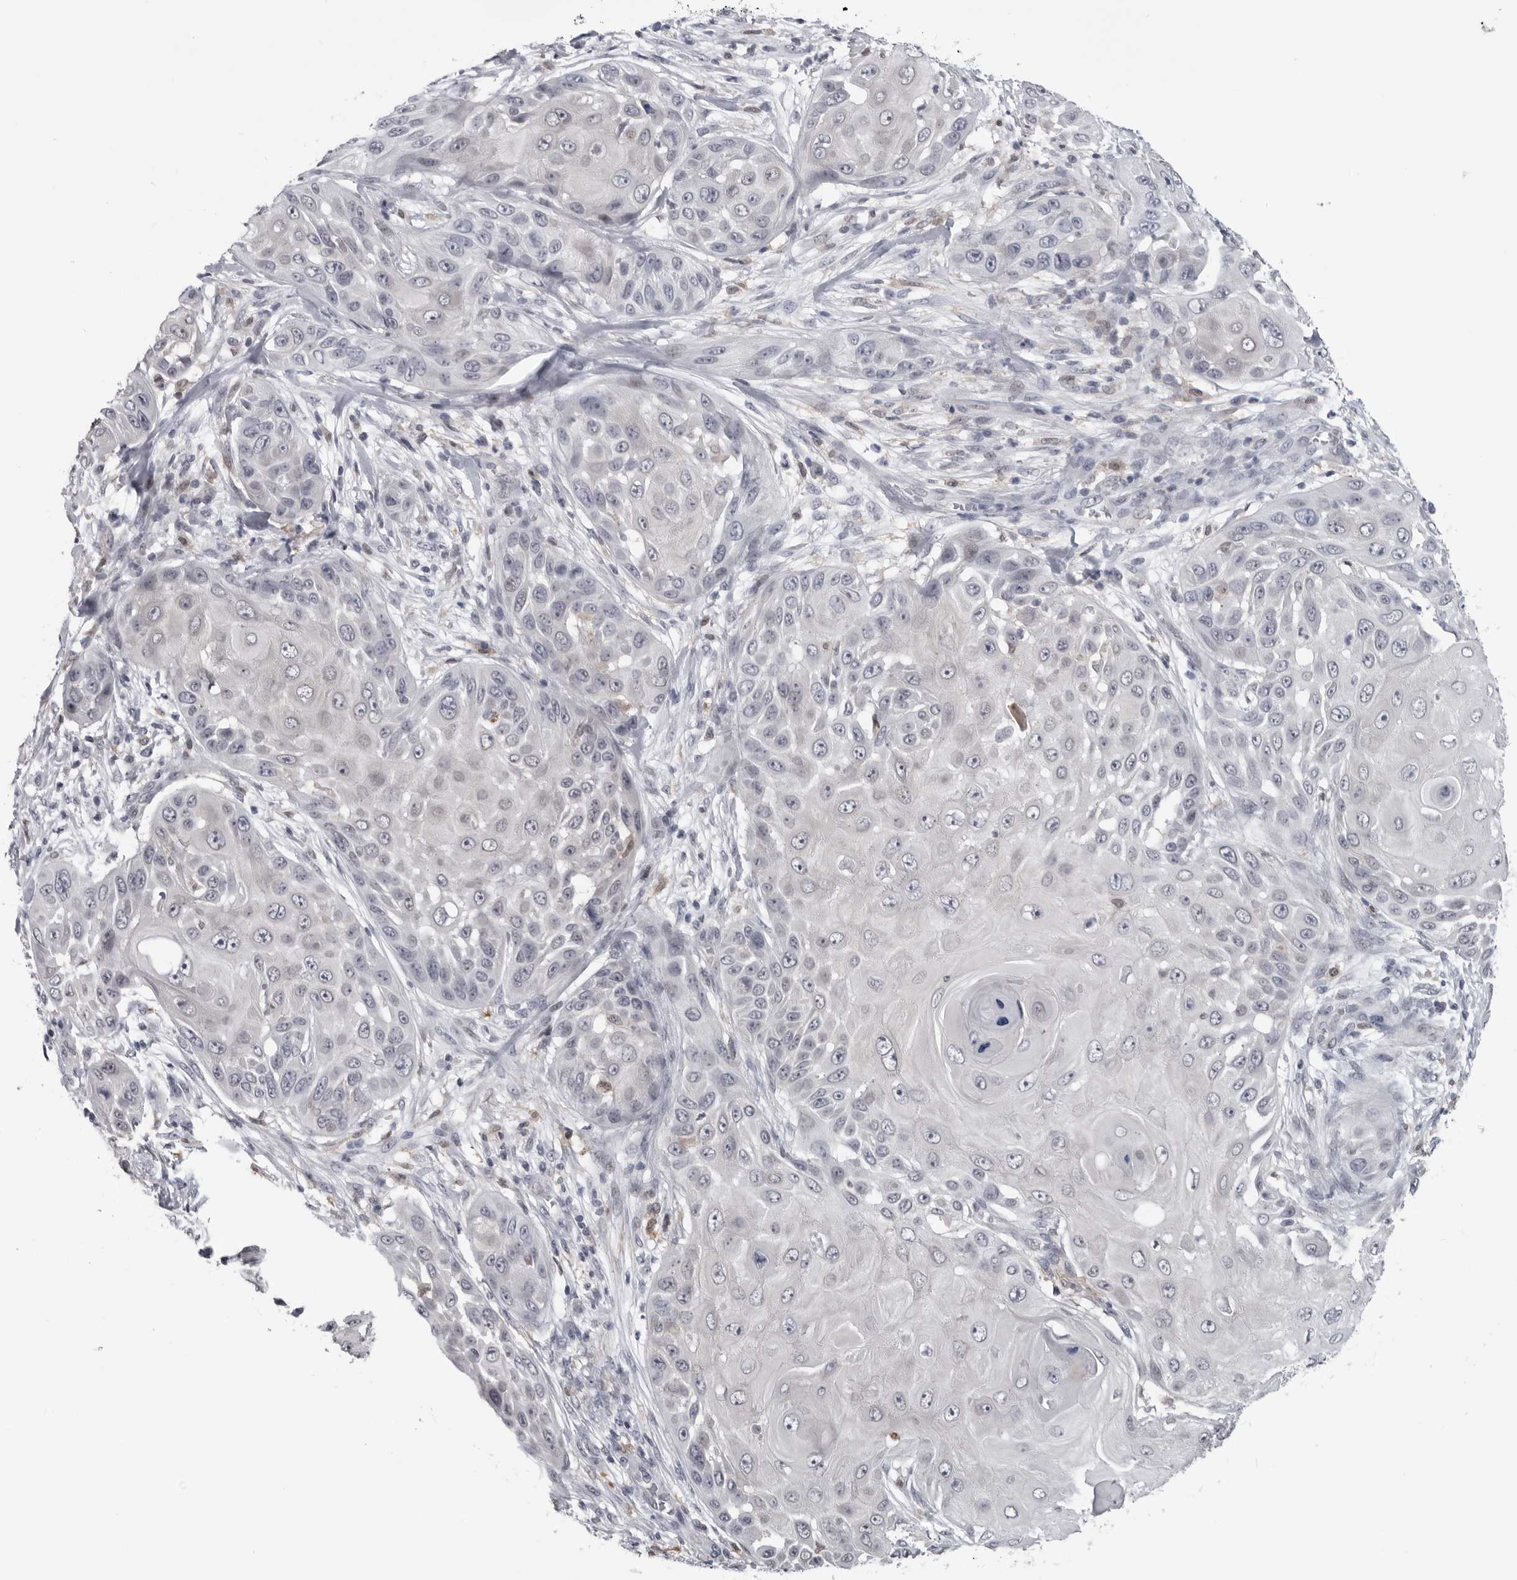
{"staining": {"intensity": "negative", "quantity": "none", "location": "none"}, "tissue": "skin cancer", "cell_type": "Tumor cells", "image_type": "cancer", "snomed": [{"axis": "morphology", "description": "Squamous cell carcinoma, NOS"}, {"axis": "topography", "description": "Skin"}], "caption": "Protein analysis of squamous cell carcinoma (skin) reveals no significant staining in tumor cells.", "gene": "PNPO", "patient": {"sex": "female", "age": 44}}